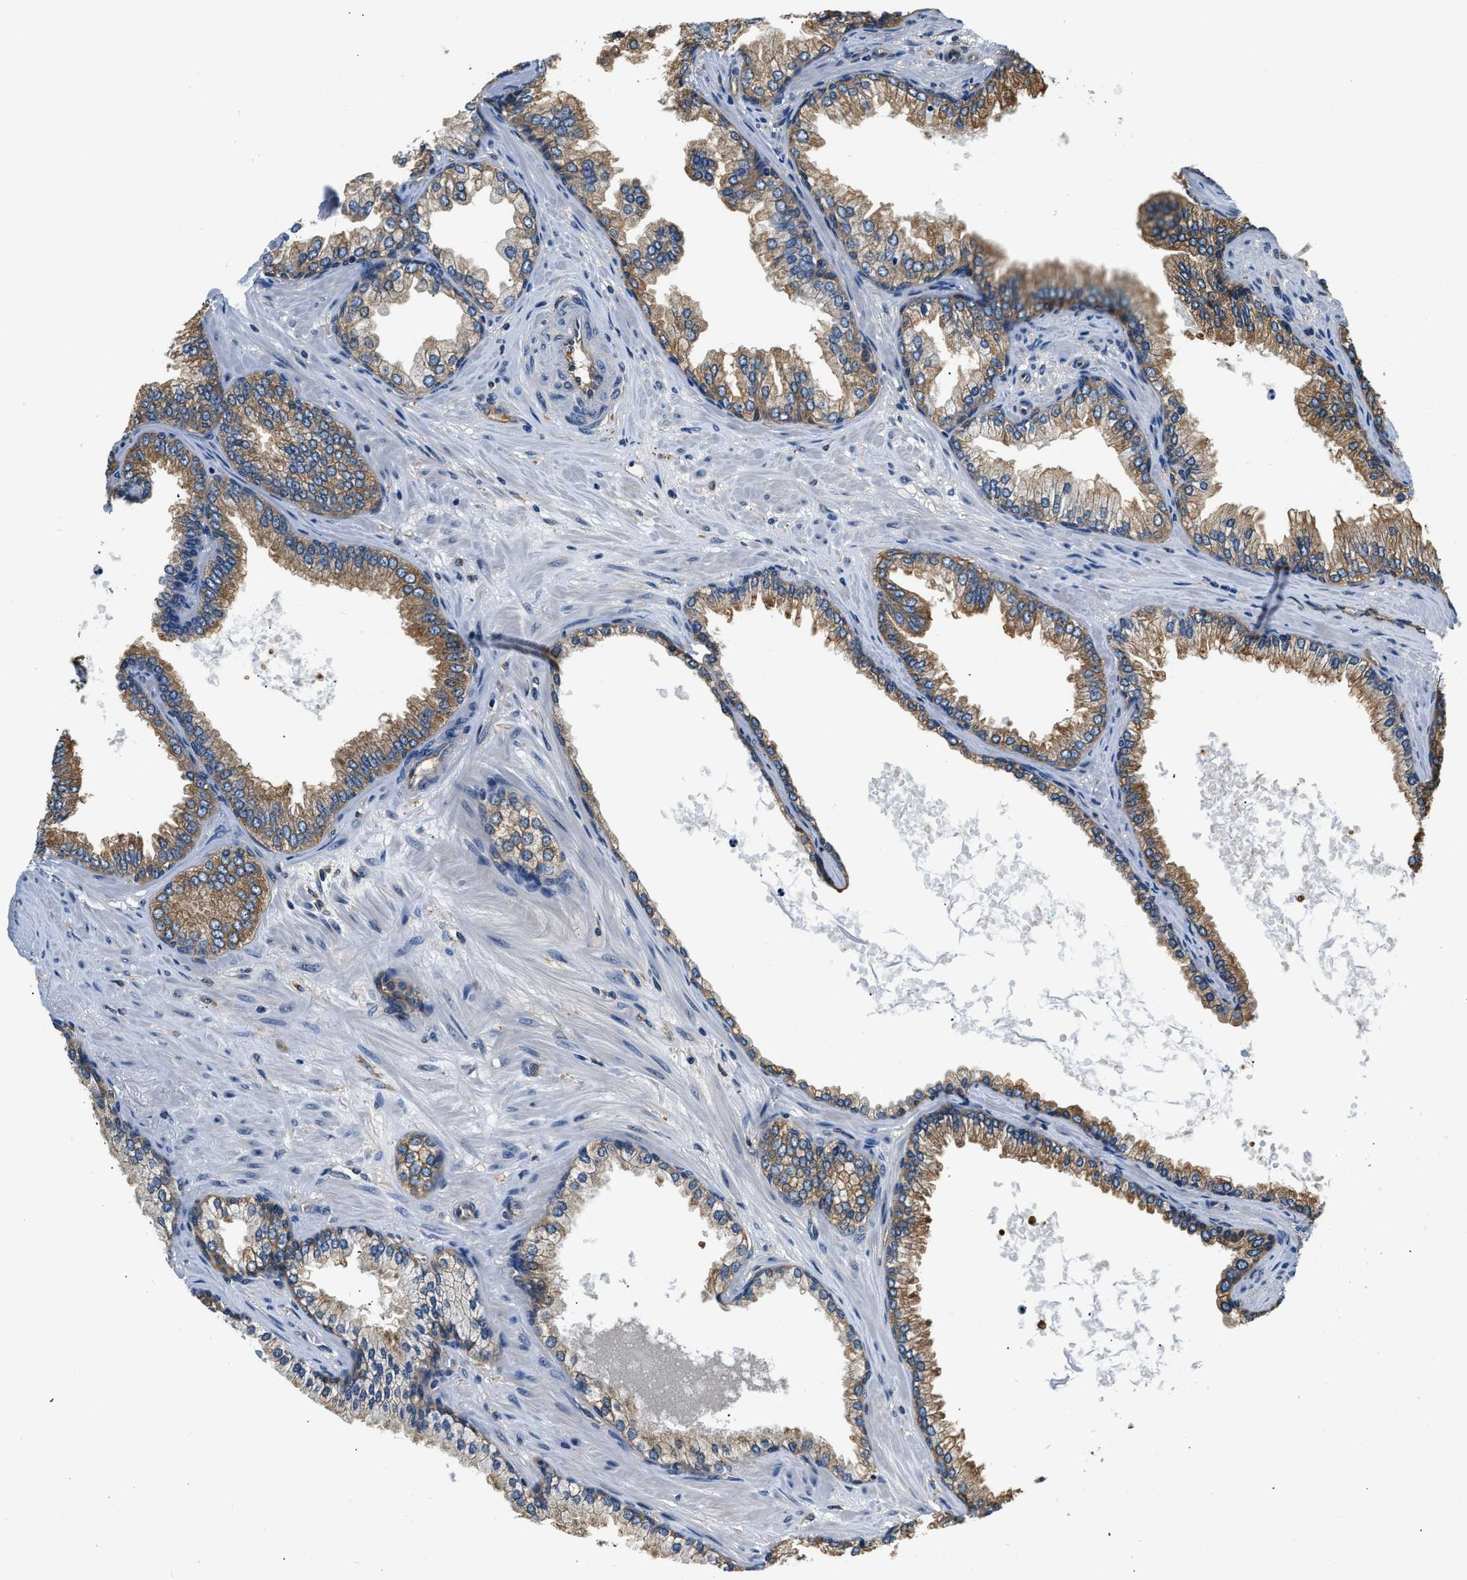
{"staining": {"intensity": "moderate", "quantity": ">75%", "location": "cytoplasmic/membranous"}, "tissue": "prostate cancer", "cell_type": "Tumor cells", "image_type": "cancer", "snomed": [{"axis": "morphology", "description": "Adenocarcinoma, High grade"}, {"axis": "topography", "description": "Prostate"}], "caption": "A high-resolution photomicrograph shows IHC staining of prostate cancer (high-grade adenocarcinoma), which displays moderate cytoplasmic/membranous expression in about >75% of tumor cells.", "gene": "PPP2R1B", "patient": {"sex": "male", "age": 71}}